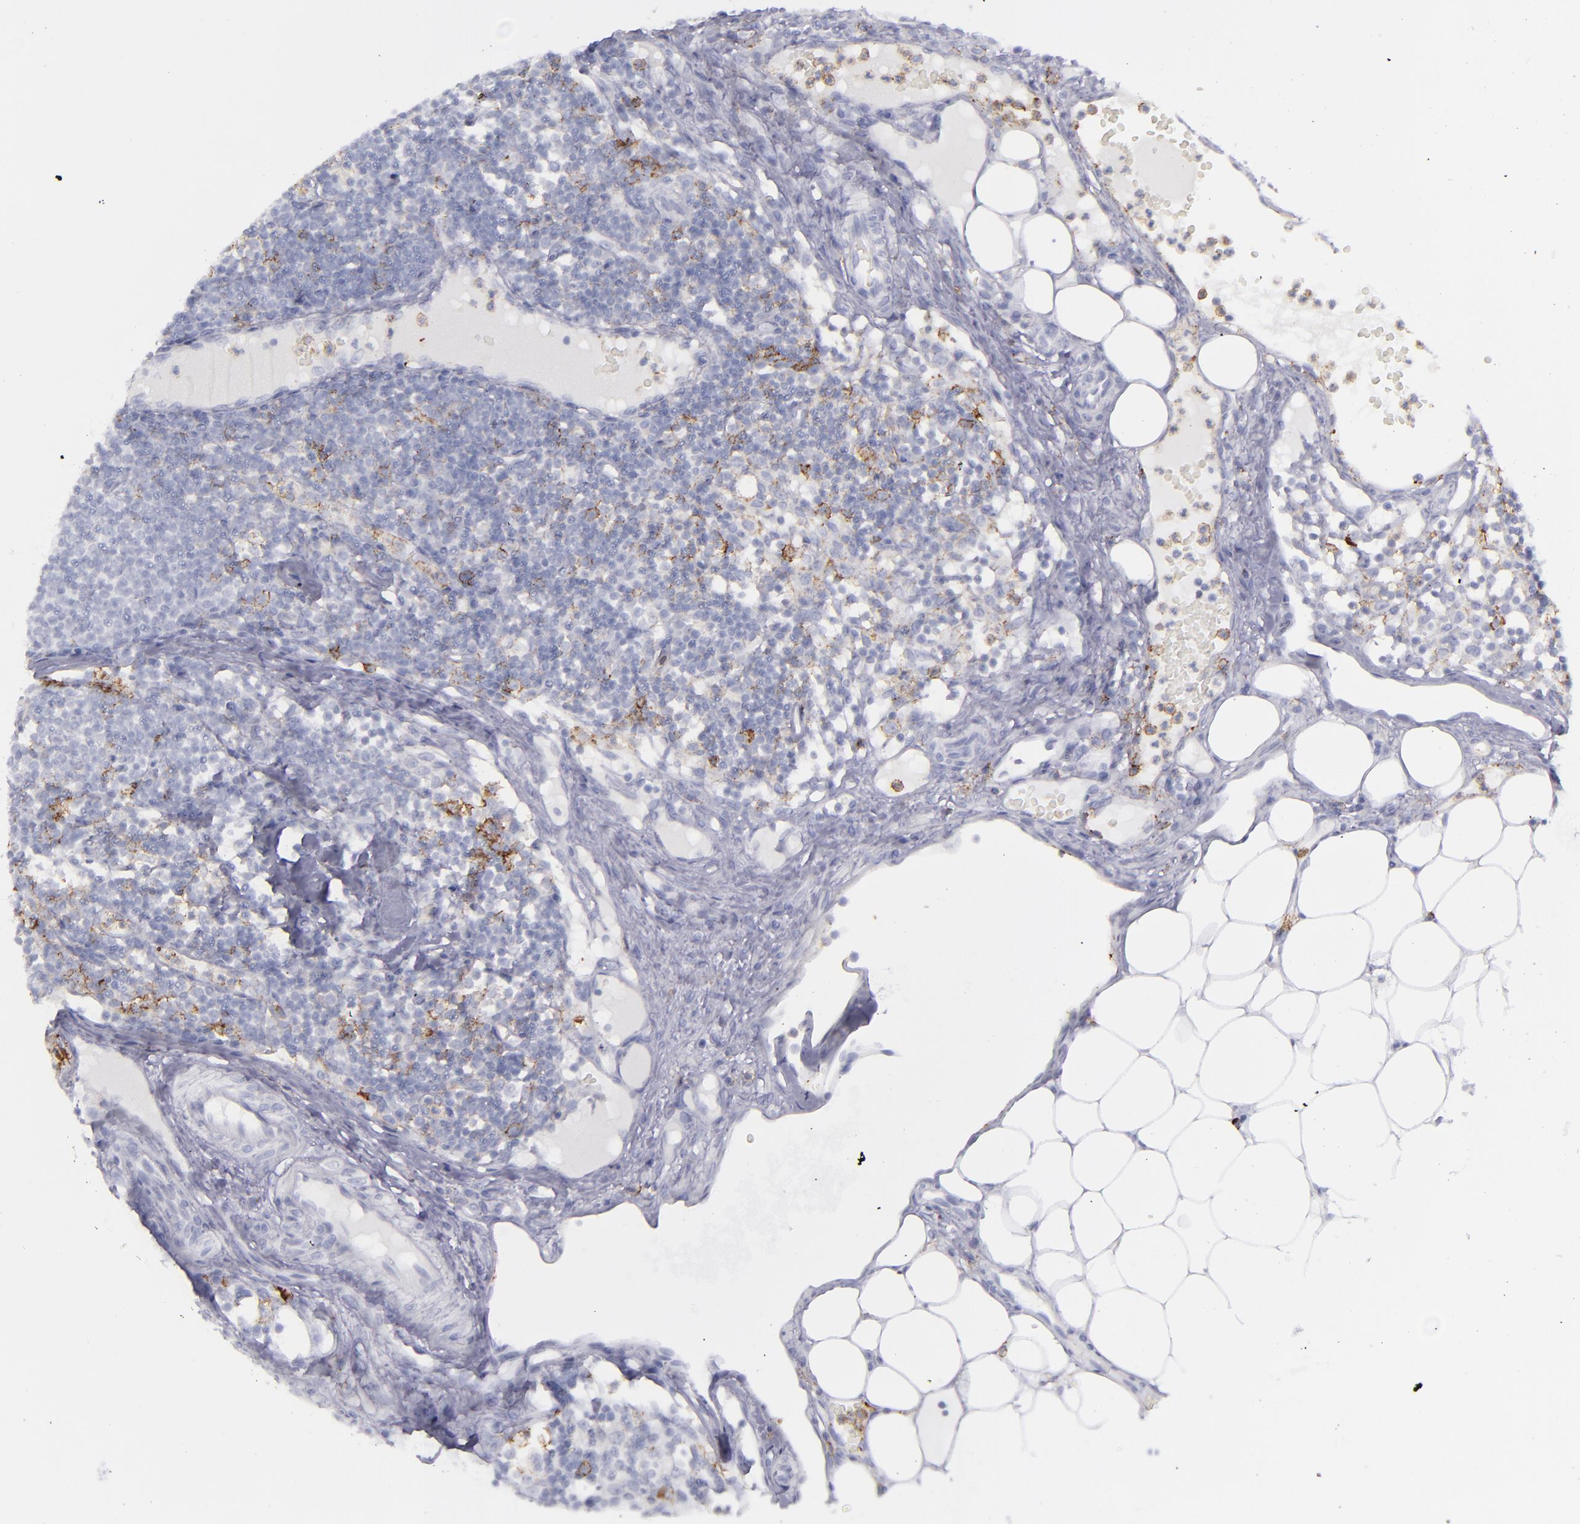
{"staining": {"intensity": "strong", "quantity": "<25%", "location": "cytoplasmic/membranous"}, "tissue": "lymph node", "cell_type": "Non-germinal center cells", "image_type": "normal", "snomed": [{"axis": "morphology", "description": "Normal tissue, NOS"}, {"axis": "topography", "description": "Lymph node"}], "caption": "An immunohistochemistry (IHC) image of benign tissue is shown. Protein staining in brown highlights strong cytoplasmic/membranous positivity in lymph node within non-germinal center cells.", "gene": "SELPLG", "patient": {"sex": "female", "age": 42}}